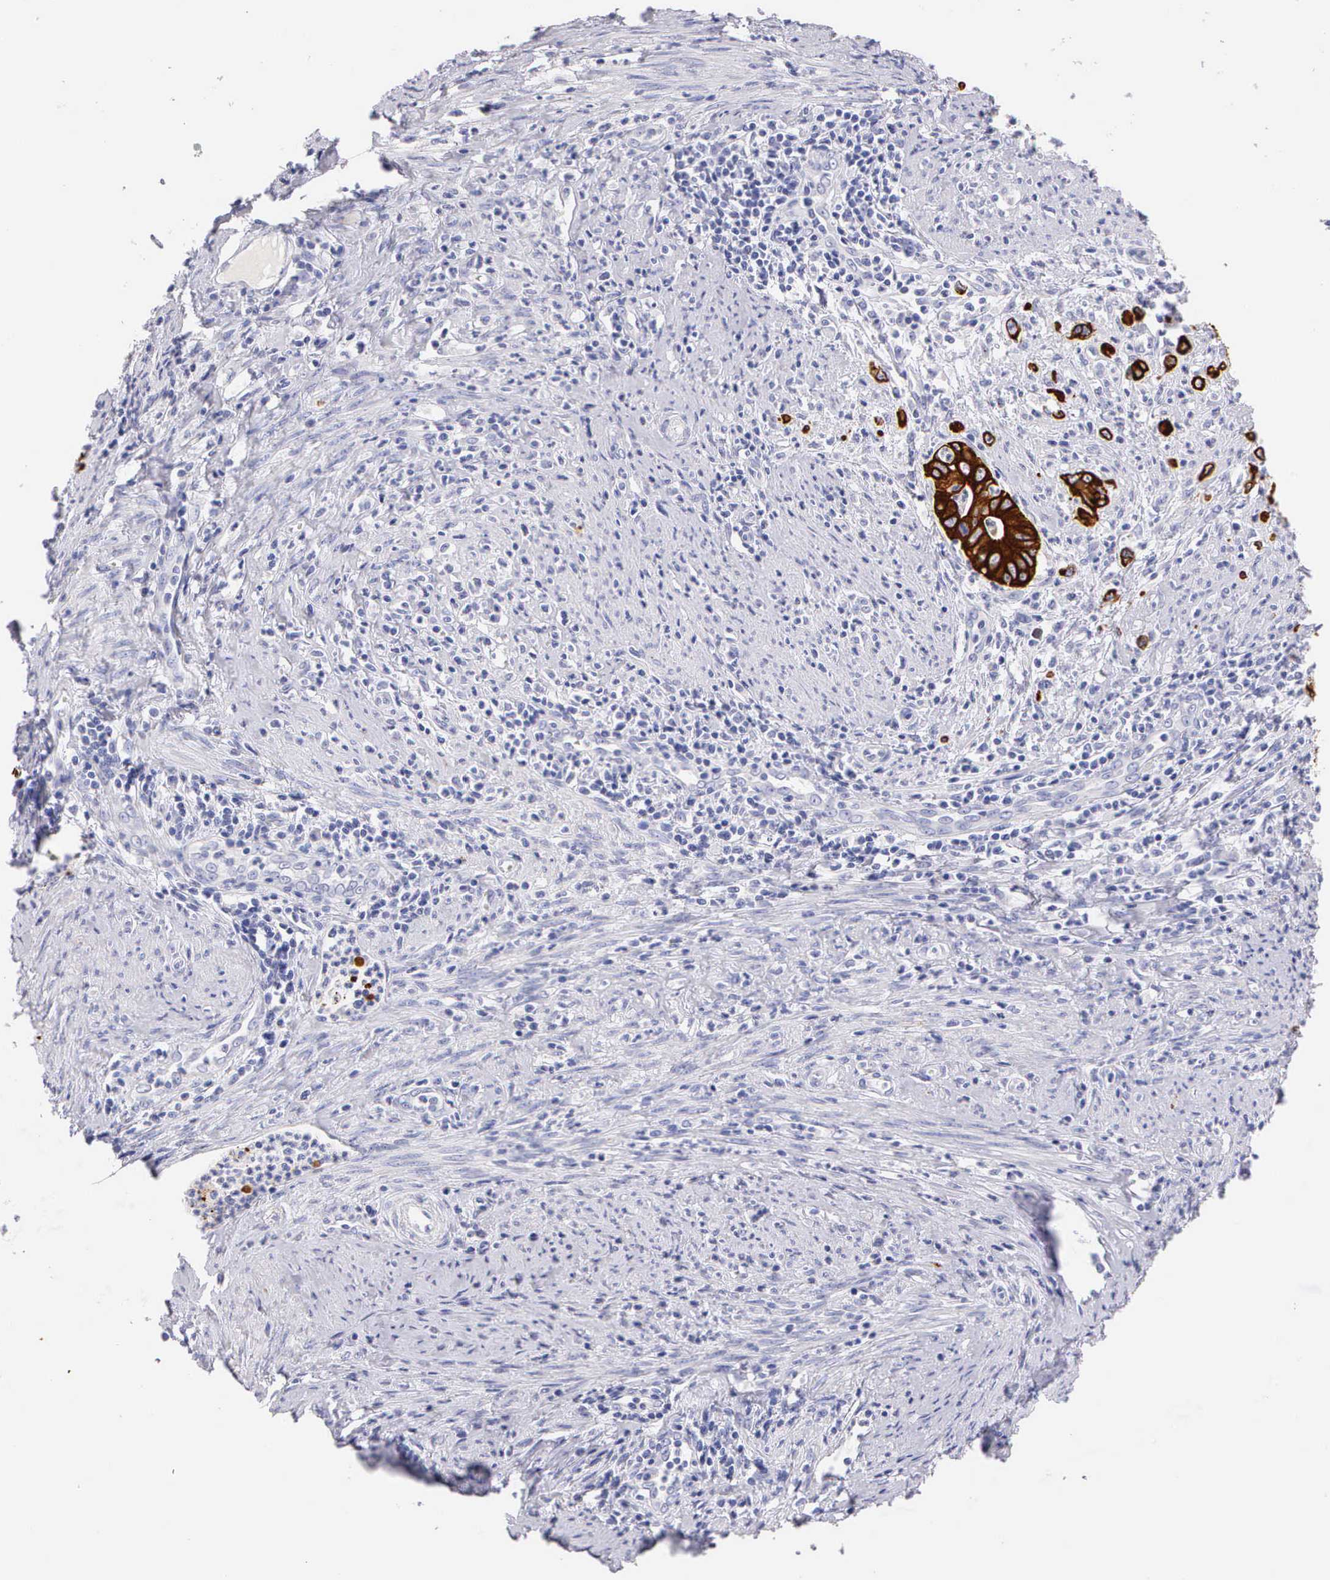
{"staining": {"intensity": "strong", "quantity": ">75%", "location": "cytoplasmic/membranous"}, "tissue": "cervical cancer", "cell_type": "Tumor cells", "image_type": "cancer", "snomed": [{"axis": "morphology", "description": "Normal tissue, NOS"}, {"axis": "morphology", "description": "Adenocarcinoma, NOS"}, {"axis": "topography", "description": "Cervix"}], "caption": "Protein analysis of cervical cancer tissue shows strong cytoplasmic/membranous staining in about >75% of tumor cells. (DAB (3,3'-diaminobenzidine) IHC, brown staining for protein, blue staining for nuclei).", "gene": "KRT17", "patient": {"sex": "female", "age": 34}}